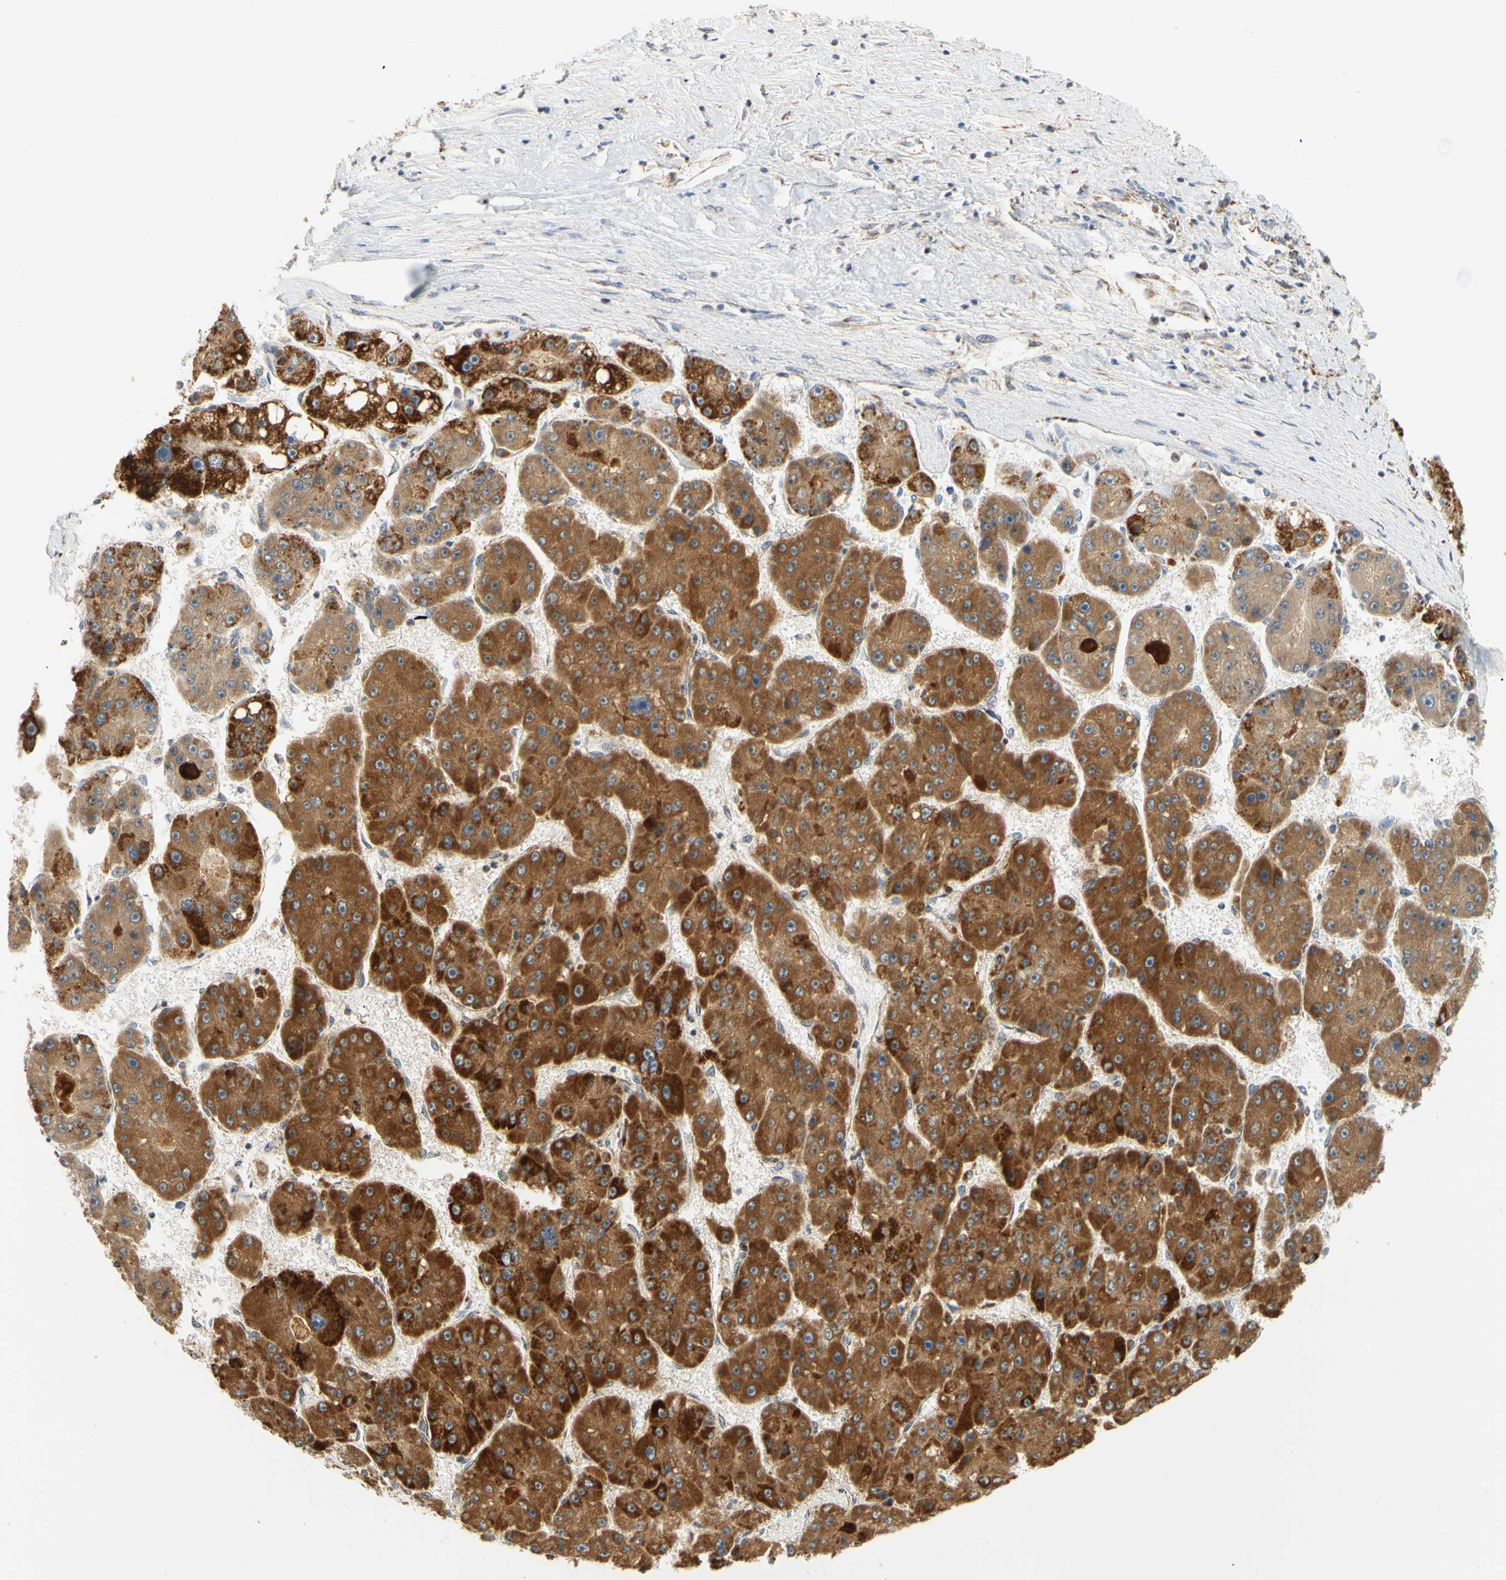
{"staining": {"intensity": "strong", "quantity": ">75%", "location": "cytoplasmic/membranous"}, "tissue": "liver cancer", "cell_type": "Tumor cells", "image_type": "cancer", "snomed": [{"axis": "morphology", "description": "Carcinoma, Hepatocellular, NOS"}, {"axis": "topography", "description": "Liver"}], "caption": "Liver cancer stained for a protein (brown) exhibits strong cytoplasmic/membranous positive staining in approximately >75% of tumor cells.", "gene": "SFXN3", "patient": {"sex": "female", "age": 61}}